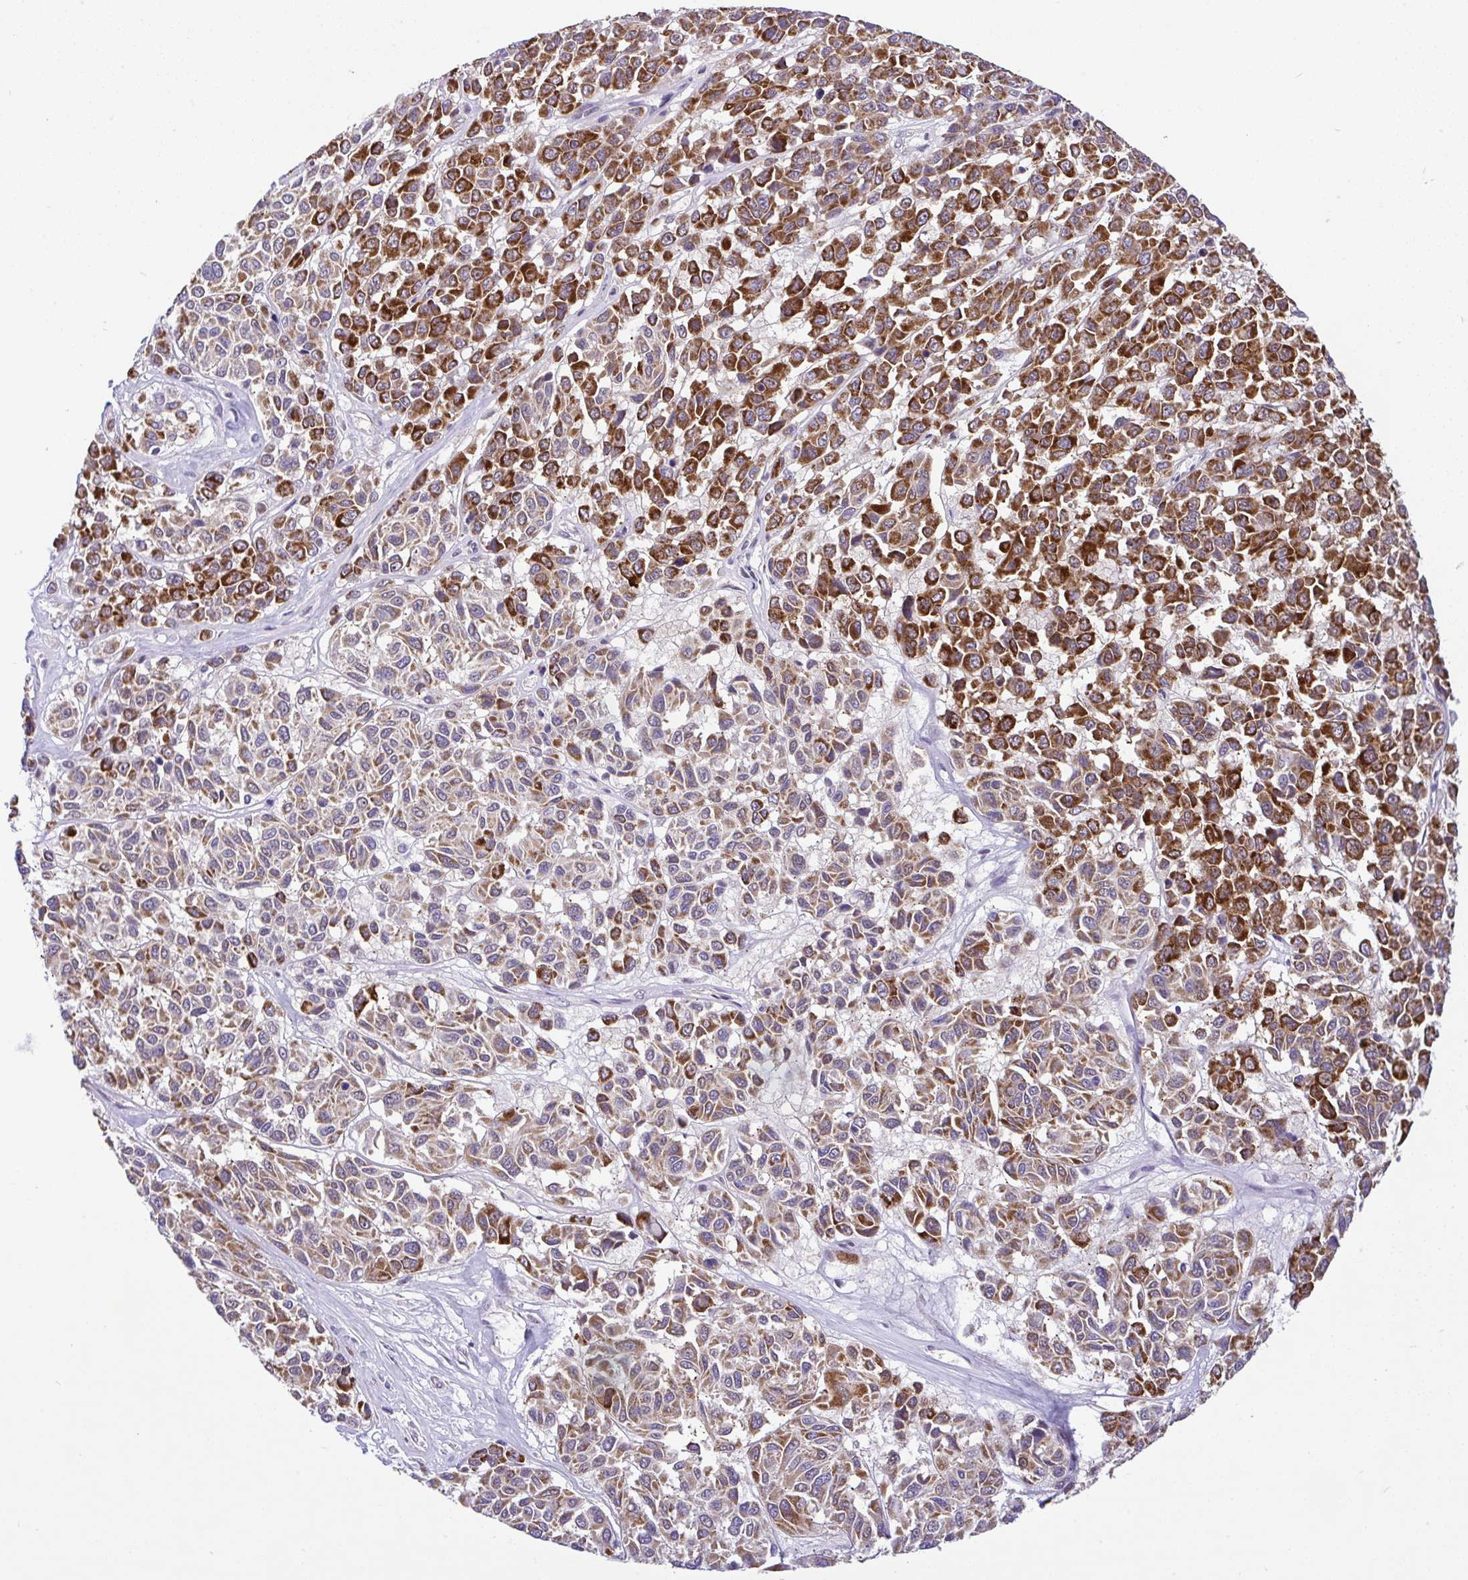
{"staining": {"intensity": "strong", "quantity": "25%-75%", "location": "cytoplasmic/membranous"}, "tissue": "melanoma", "cell_type": "Tumor cells", "image_type": "cancer", "snomed": [{"axis": "morphology", "description": "Malignant melanoma, NOS"}, {"axis": "topography", "description": "Skin"}], "caption": "Strong cytoplasmic/membranous protein staining is identified in approximately 25%-75% of tumor cells in malignant melanoma.", "gene": "PYCR2", "patient": {"sex": "female", "age": 66}}